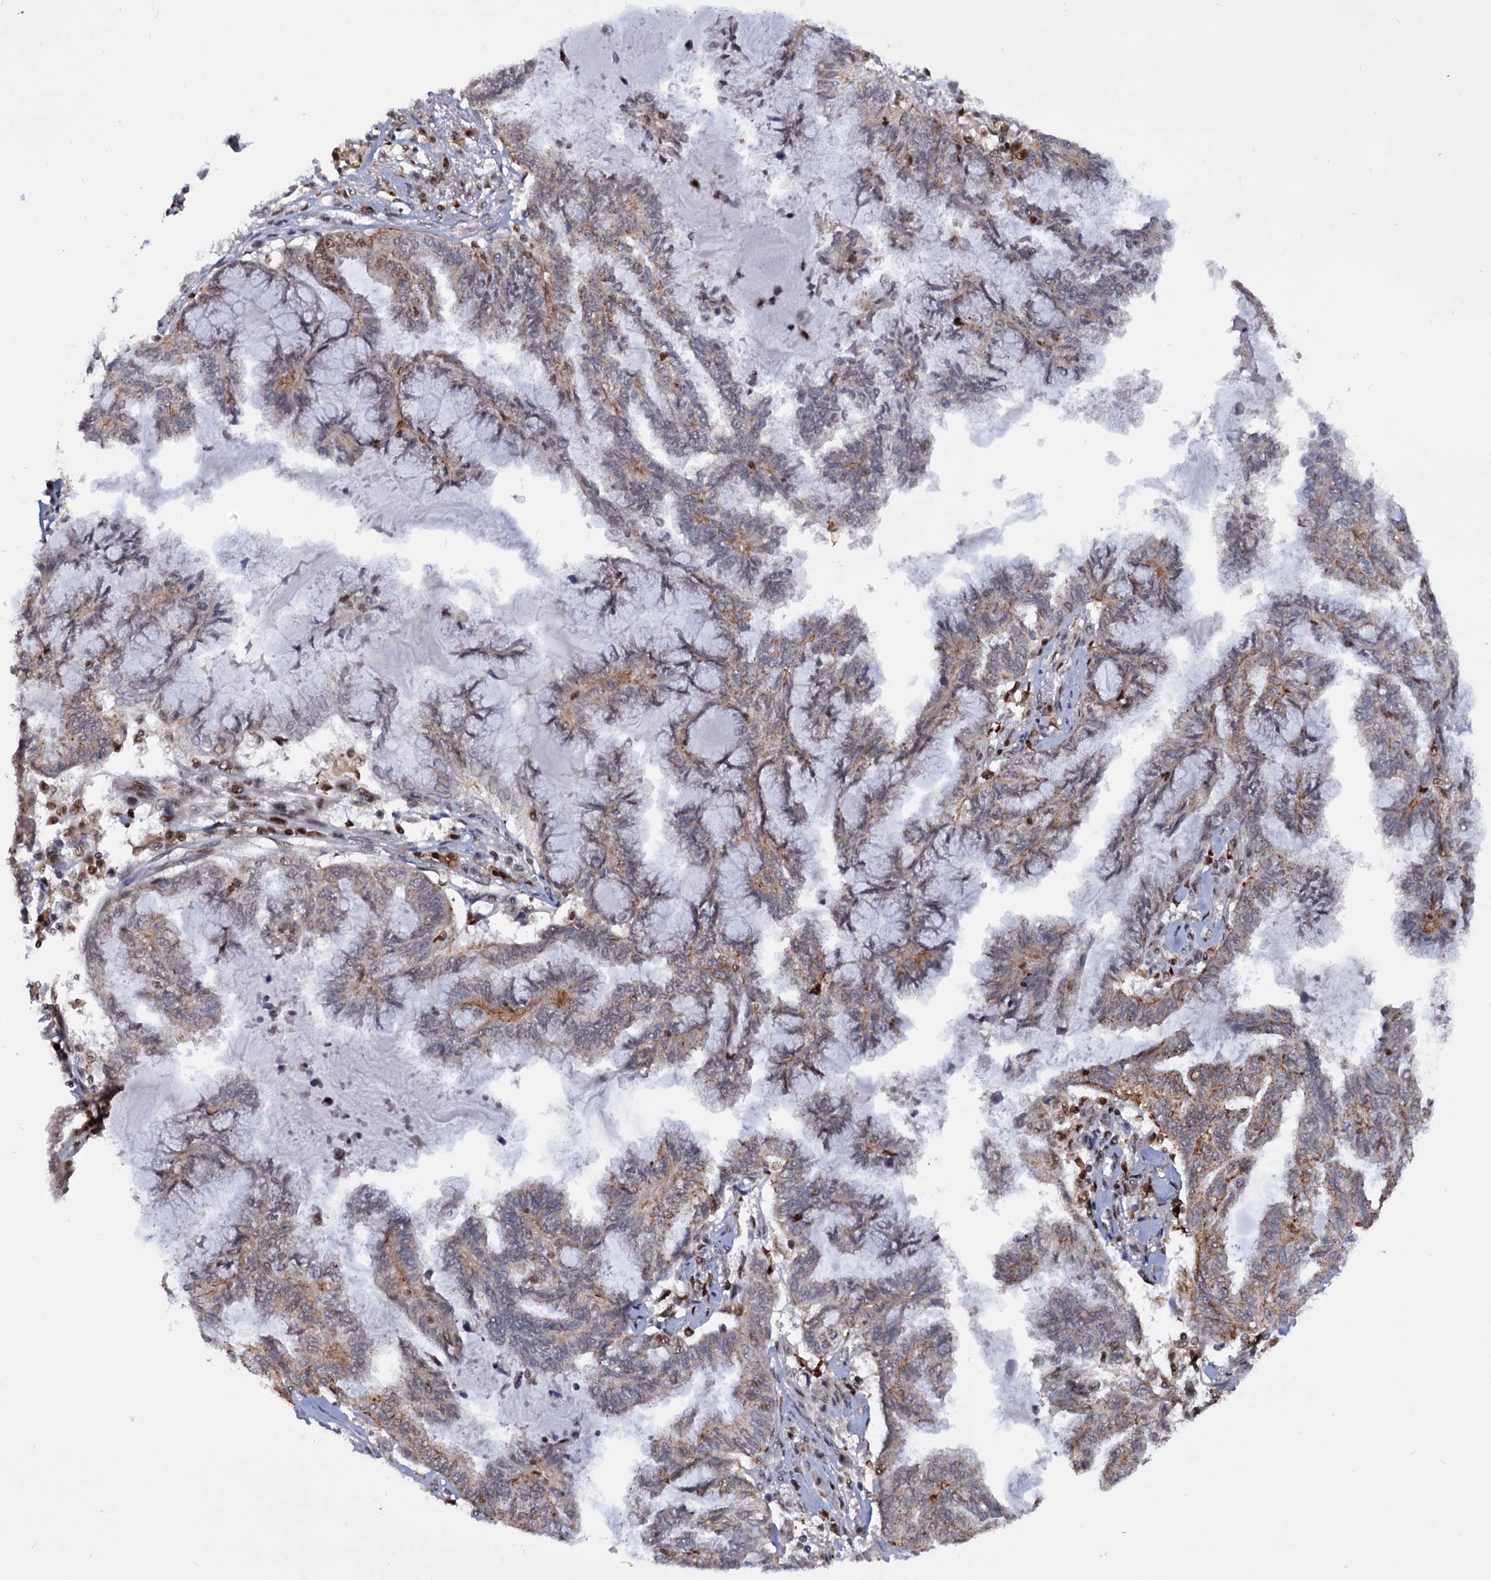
{"staining": {"intensity": "strong", "quantity": "<25%", "location": "nuclear"}, "tissue": "endometrial cancer", "cell_type": "Tumor cells", "image_type": "cancer", "snomed": [{"axis": "morphology", "description": "Adenocarcinoma, NOS"}, {"axis": "topography", "description": "Endometrium"}], "caption": "Protein expression analysis of human adenocarcinoma (endometrial) reveals strong nuclear positivity in approximately <25% of tumor cells.", "gene": "RNASEH2B", "patient": {"sex": "female", "age": 86}}